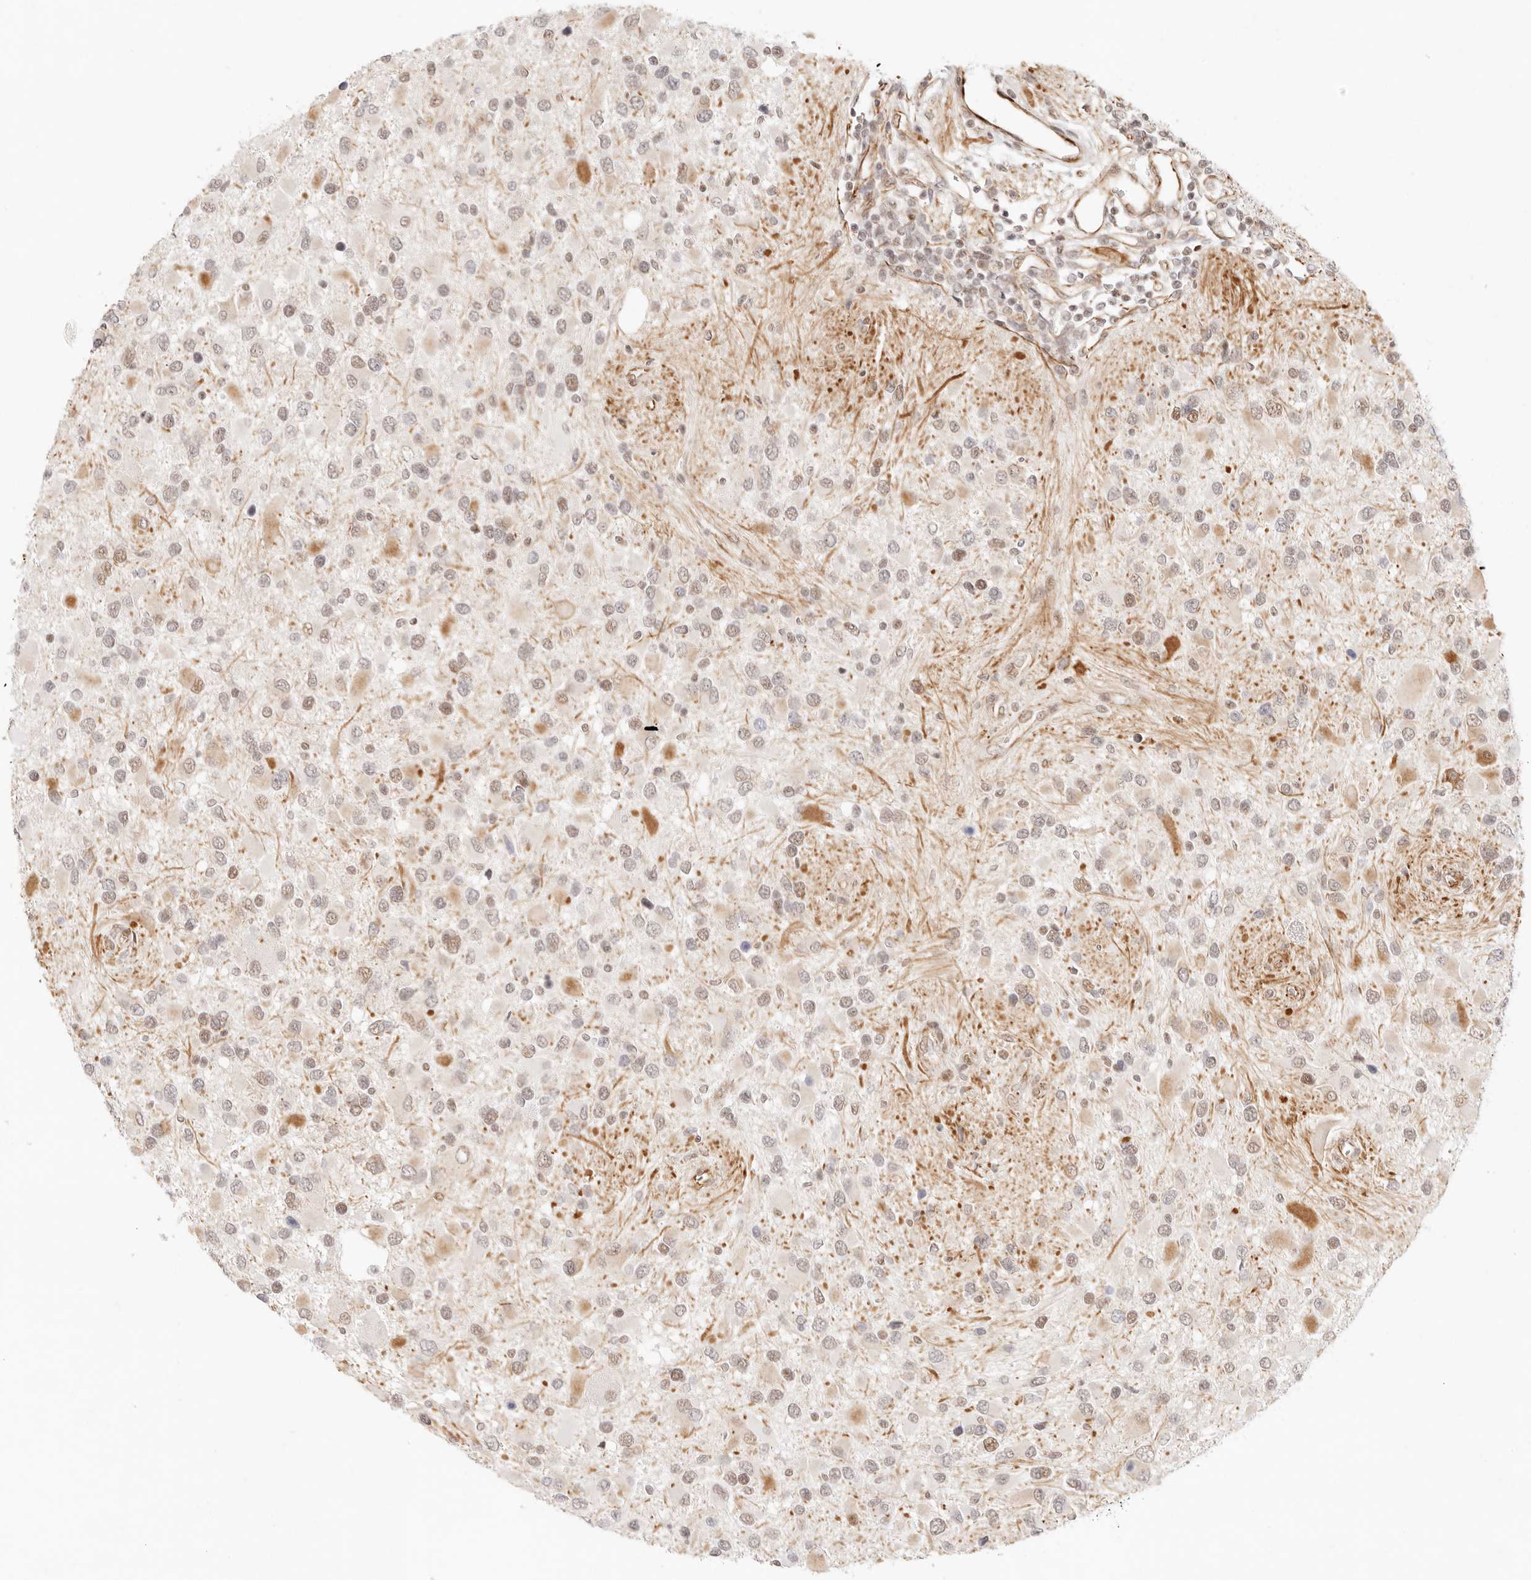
{"staining": {"intensity": "moderate", "quantity": "25%-75%", "location": "cytoplasmic/membranous"}, "tissue": "glioma", "cell_type": "Tumor cells", "image_type": "cancer", "snomed": [{"axis": "morphology", "description": "Glioma, malignant, High grade"}, {"axis": "topography", "description": "Brain"}], "caption": "This photomicrograph reveals immunohistochemistry (IHC) staining of glioma, with medium moderate cytoplasmic/membranous positivity in about 25%-75% of tumor cells.", "gene": "ZC3H11A", "patient": {"sex": "male", "age": 53}}